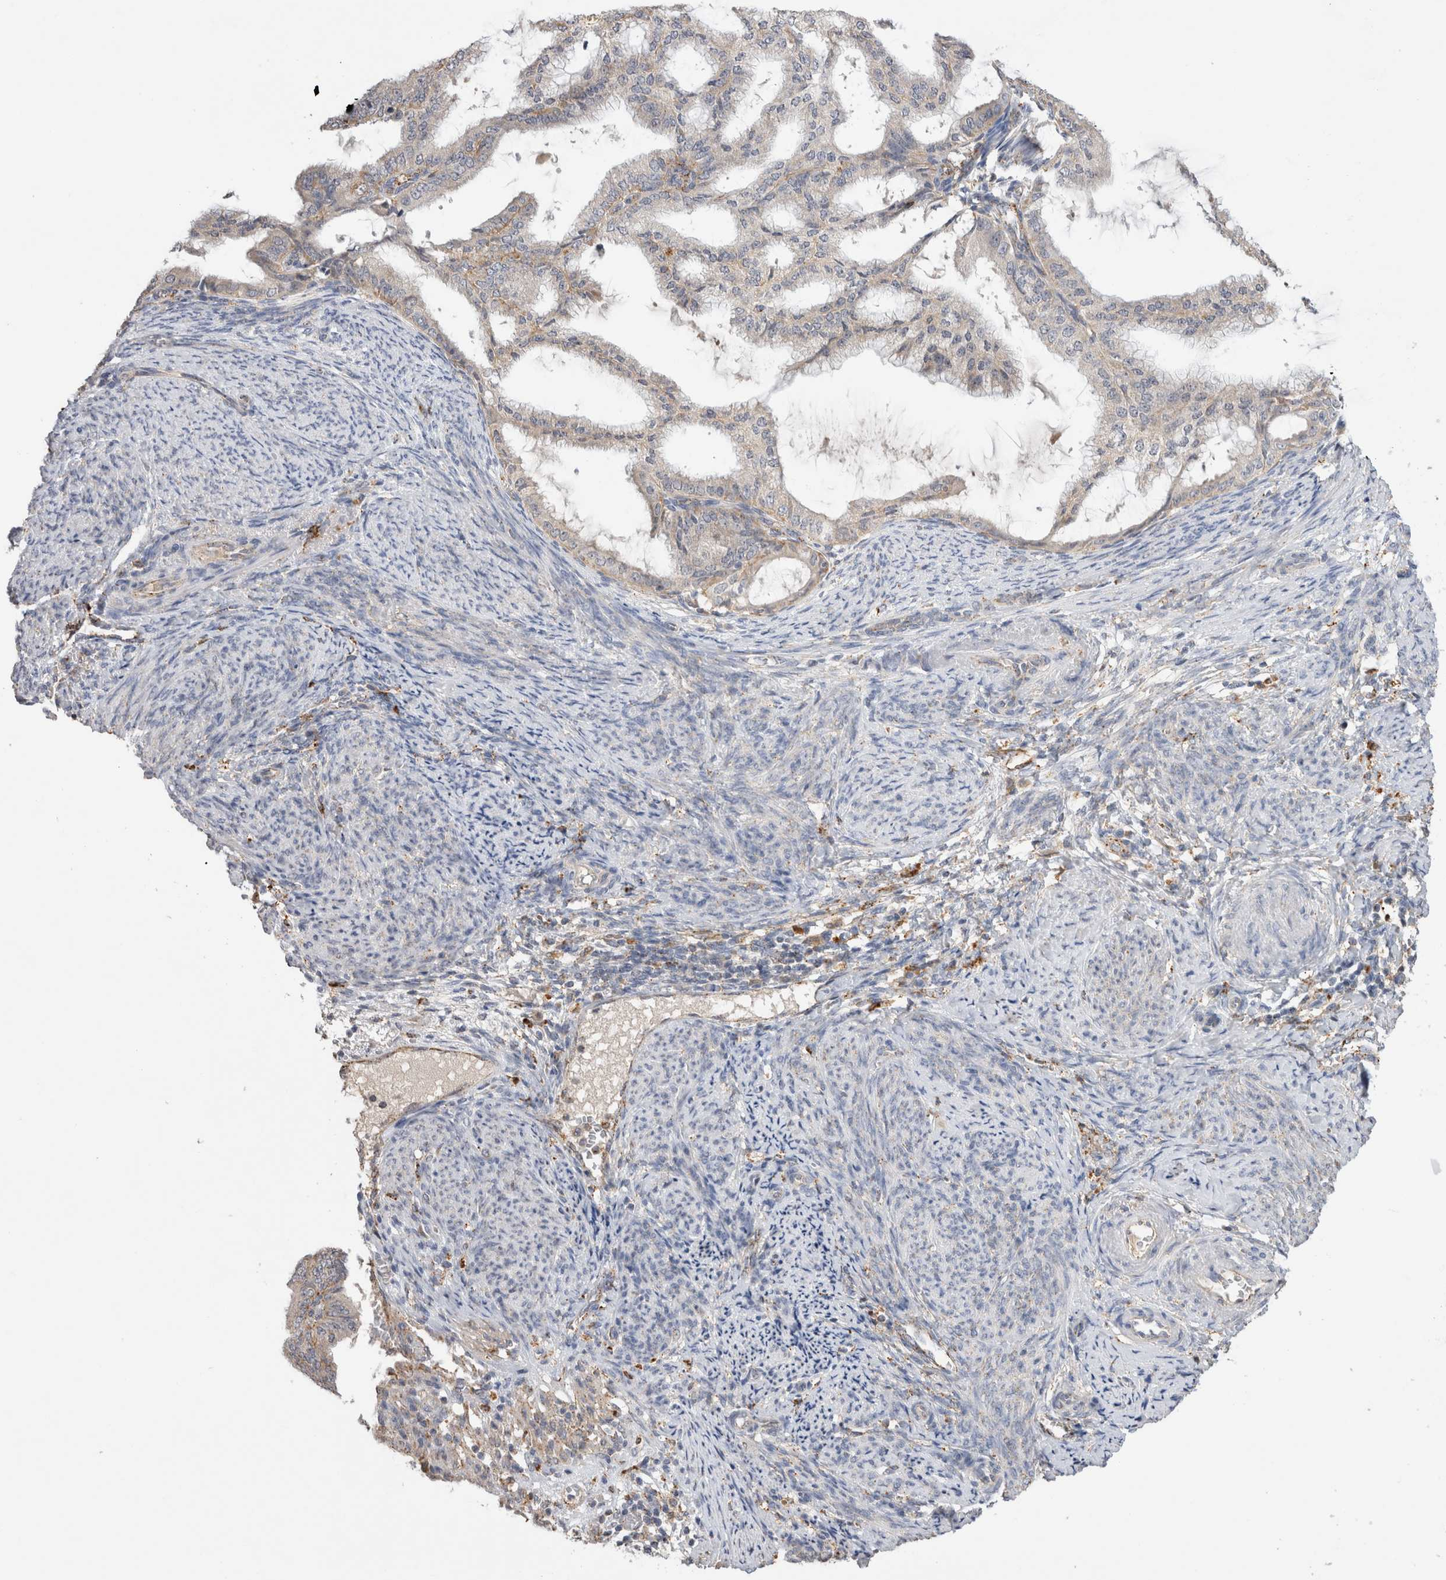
{"staining": {"intensity": "weak", "quantity": "<25%", "location": "cytoplasmic/membranous"}, "tissue": "endometrial cancer", "cell_type": "Tumor cells", "image_type": "cancer", "snomed": [{"axis": "morphology", "description": "Adenocarcinoma, NOS"}, {"axis": "topography", "description": "Endometrium"}], "caption": "Photomicrograph shows no significant protein positivity in tumor cells of endometrial adenocarcinoma. The staining was performed using DAB (3,3'-diaminobenzidine) to visualize the protein expression in brown, while the nuclei were stained in blue with hematoxylin (Magnification: 20x).", "gene": "GNS", "patient": {"sex": "female", "age": 58}}